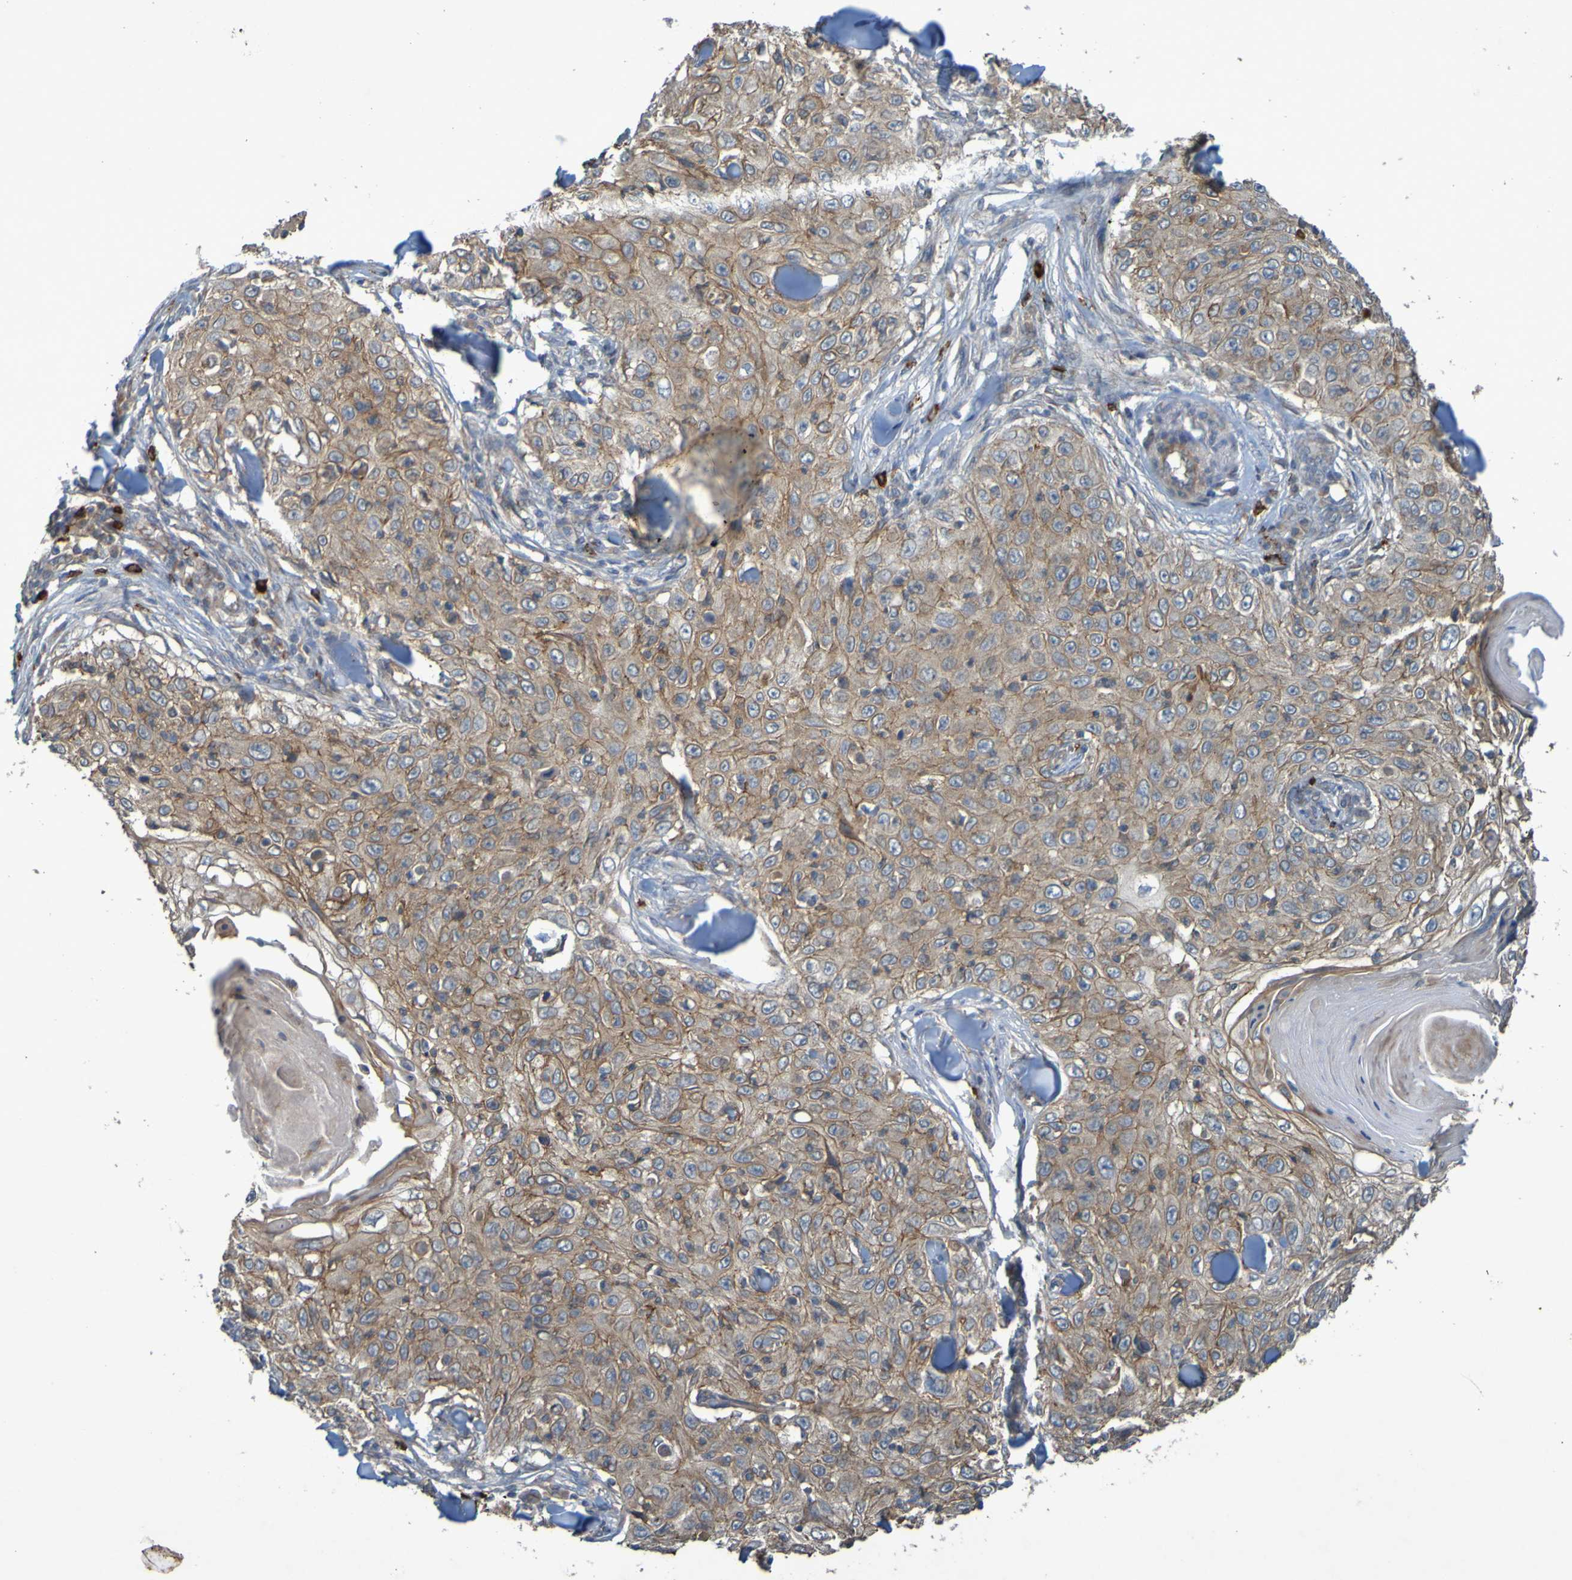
{"staining": {"intensity": "moderate", "quantity": ">75%", "location": "cytoplasmic/membranous"}, "tissue": "skin cancer", "cell_type": "Tumor cells", "image_type": "cancer", "snomed": [{"axis": "morphology", "description": "Squamous cell carcinoma, NOS"}, {"axis": "topography", "description": "Skin"}], "caption": "Skin cancer stained for a protein reveals moderate cytoplasmic/membranous positivity in tumor cells.", "gene": "B3GAT2", "patient": {"sex": "male", "age": 86}}